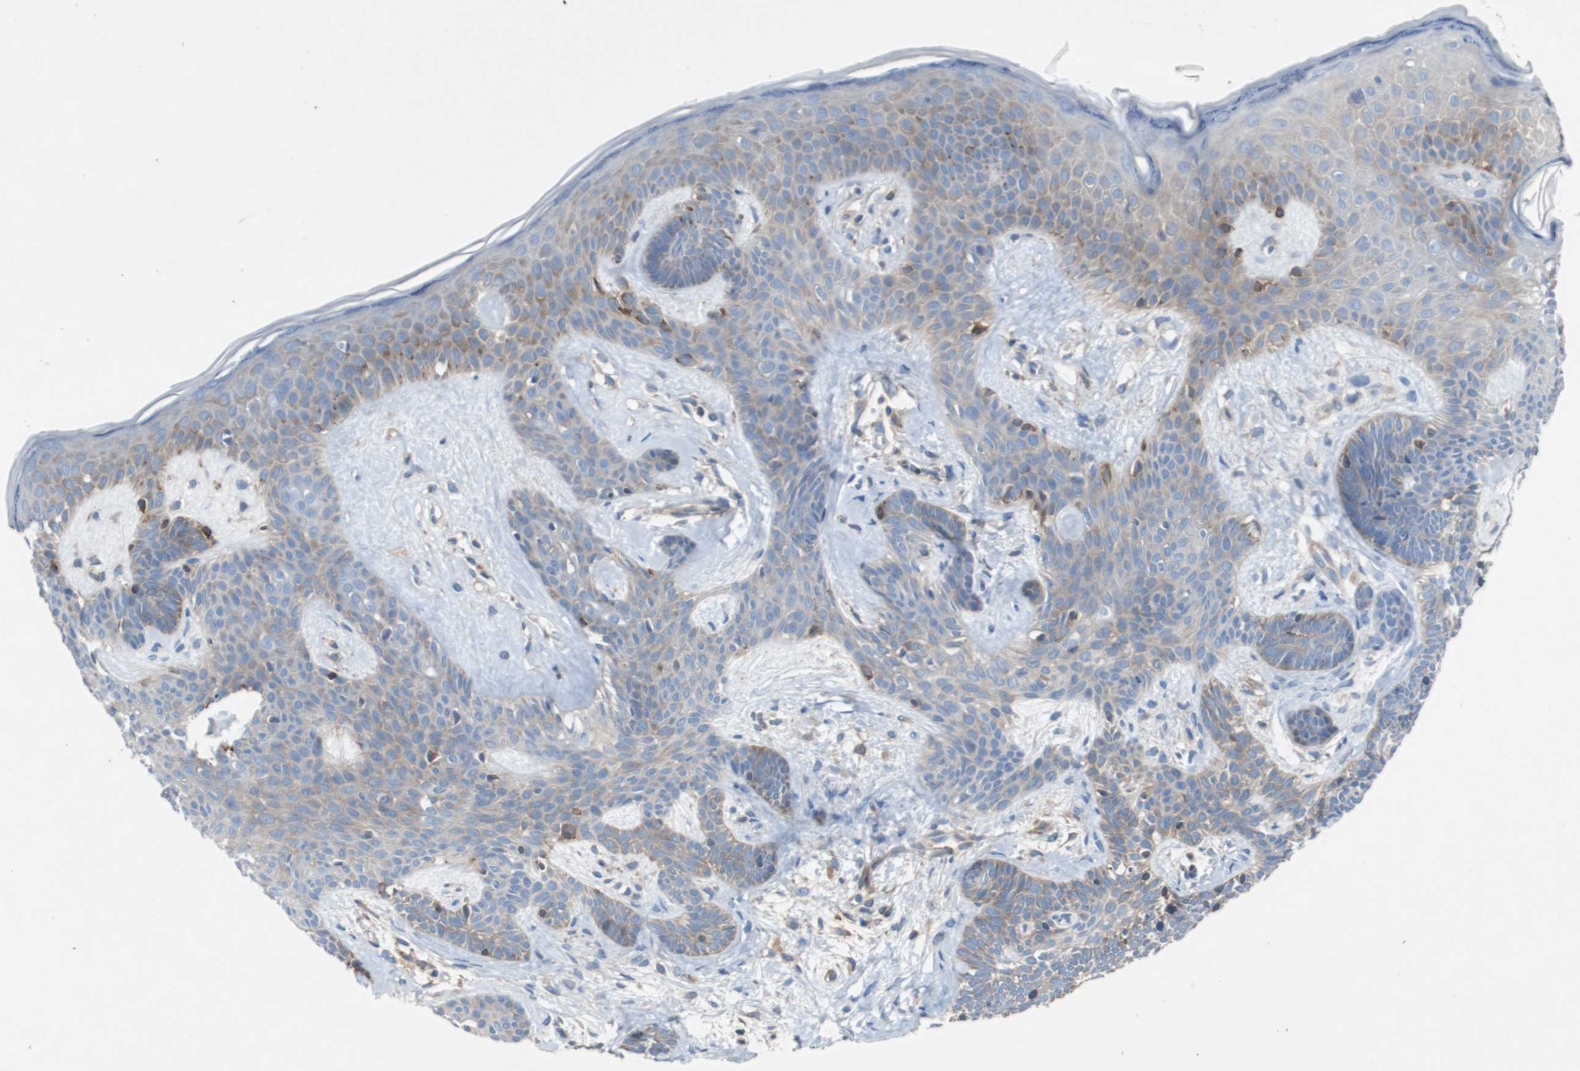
{"staining": {"intensity": "weak", "quantity": "25%-75%", "location": "cytoplasmic/membranous"}, "tissue": "skin cancer", "cell_type": "Tumor cells", "image_type": "cancer", "snomed": [{"axis": "morphology", "description": "Developmental malformation"}, {"axis": "morphology", "description": "Basal cell carcinoma"}, {"axis": "topography", "description": "Skin"}], "caption": "Tumor cells display weak cytoplasmic/membranous expression in about 25%-75% of cells in basal cell carcinoma (skin).", "gene": "GYS1", "patient": {"sex": "female", "age": 62}}